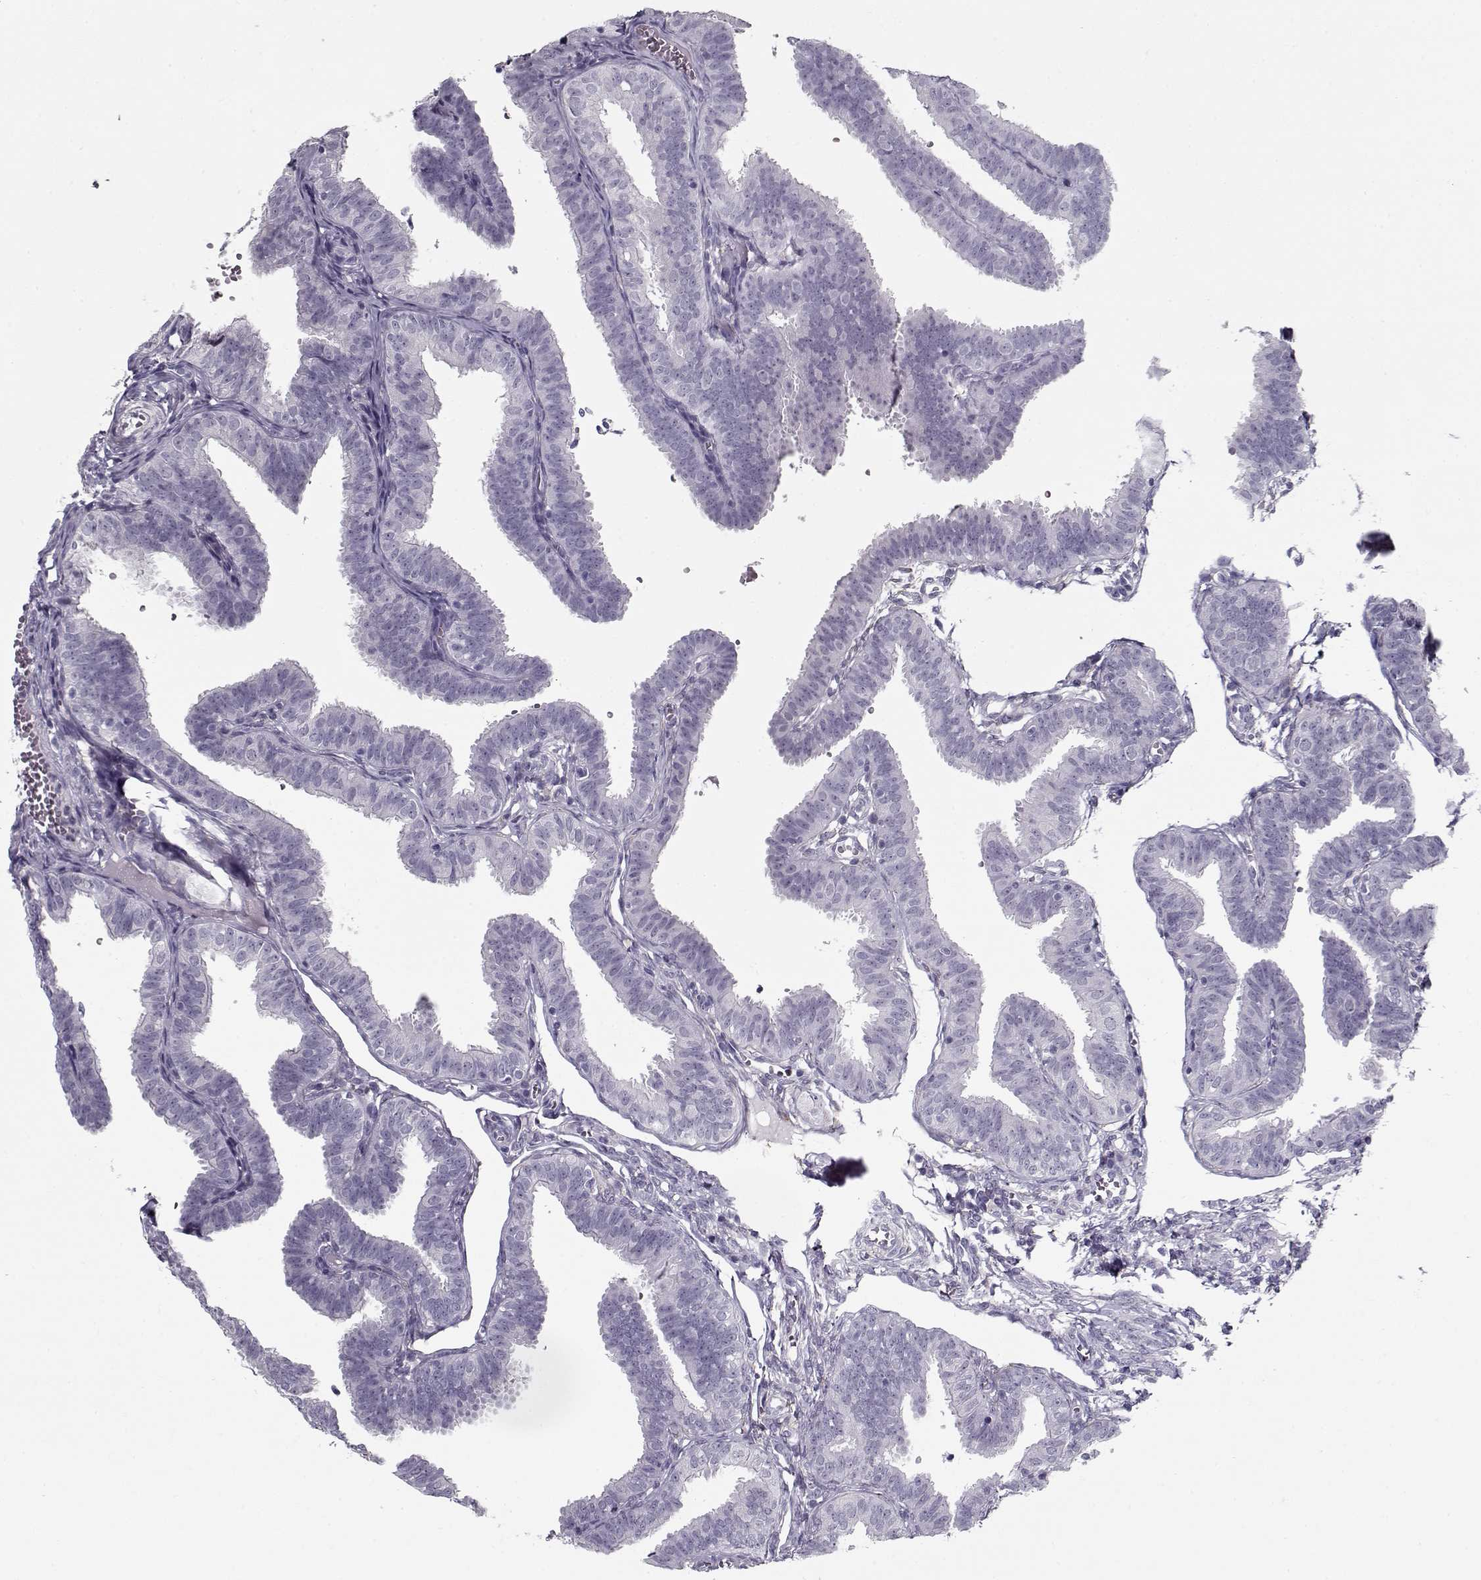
{"staining": {"intensity": "negative", "quantity": "none", "location": "none"}, "tissue": "fallopian tube", "cell_type": "Glandular cells", "image_type": "normal", "snomed": [{"axis": "morphology", "description": "Normal tissue, NOS"}, {"axis": "topography", "description": "Fallopian tube"}], "caption": "Protein analysis of benign fallopian tube reveals no significant staining in glandular cells.", "gene": "RNF32", "patient": {"sex": "female", "age": 25}}